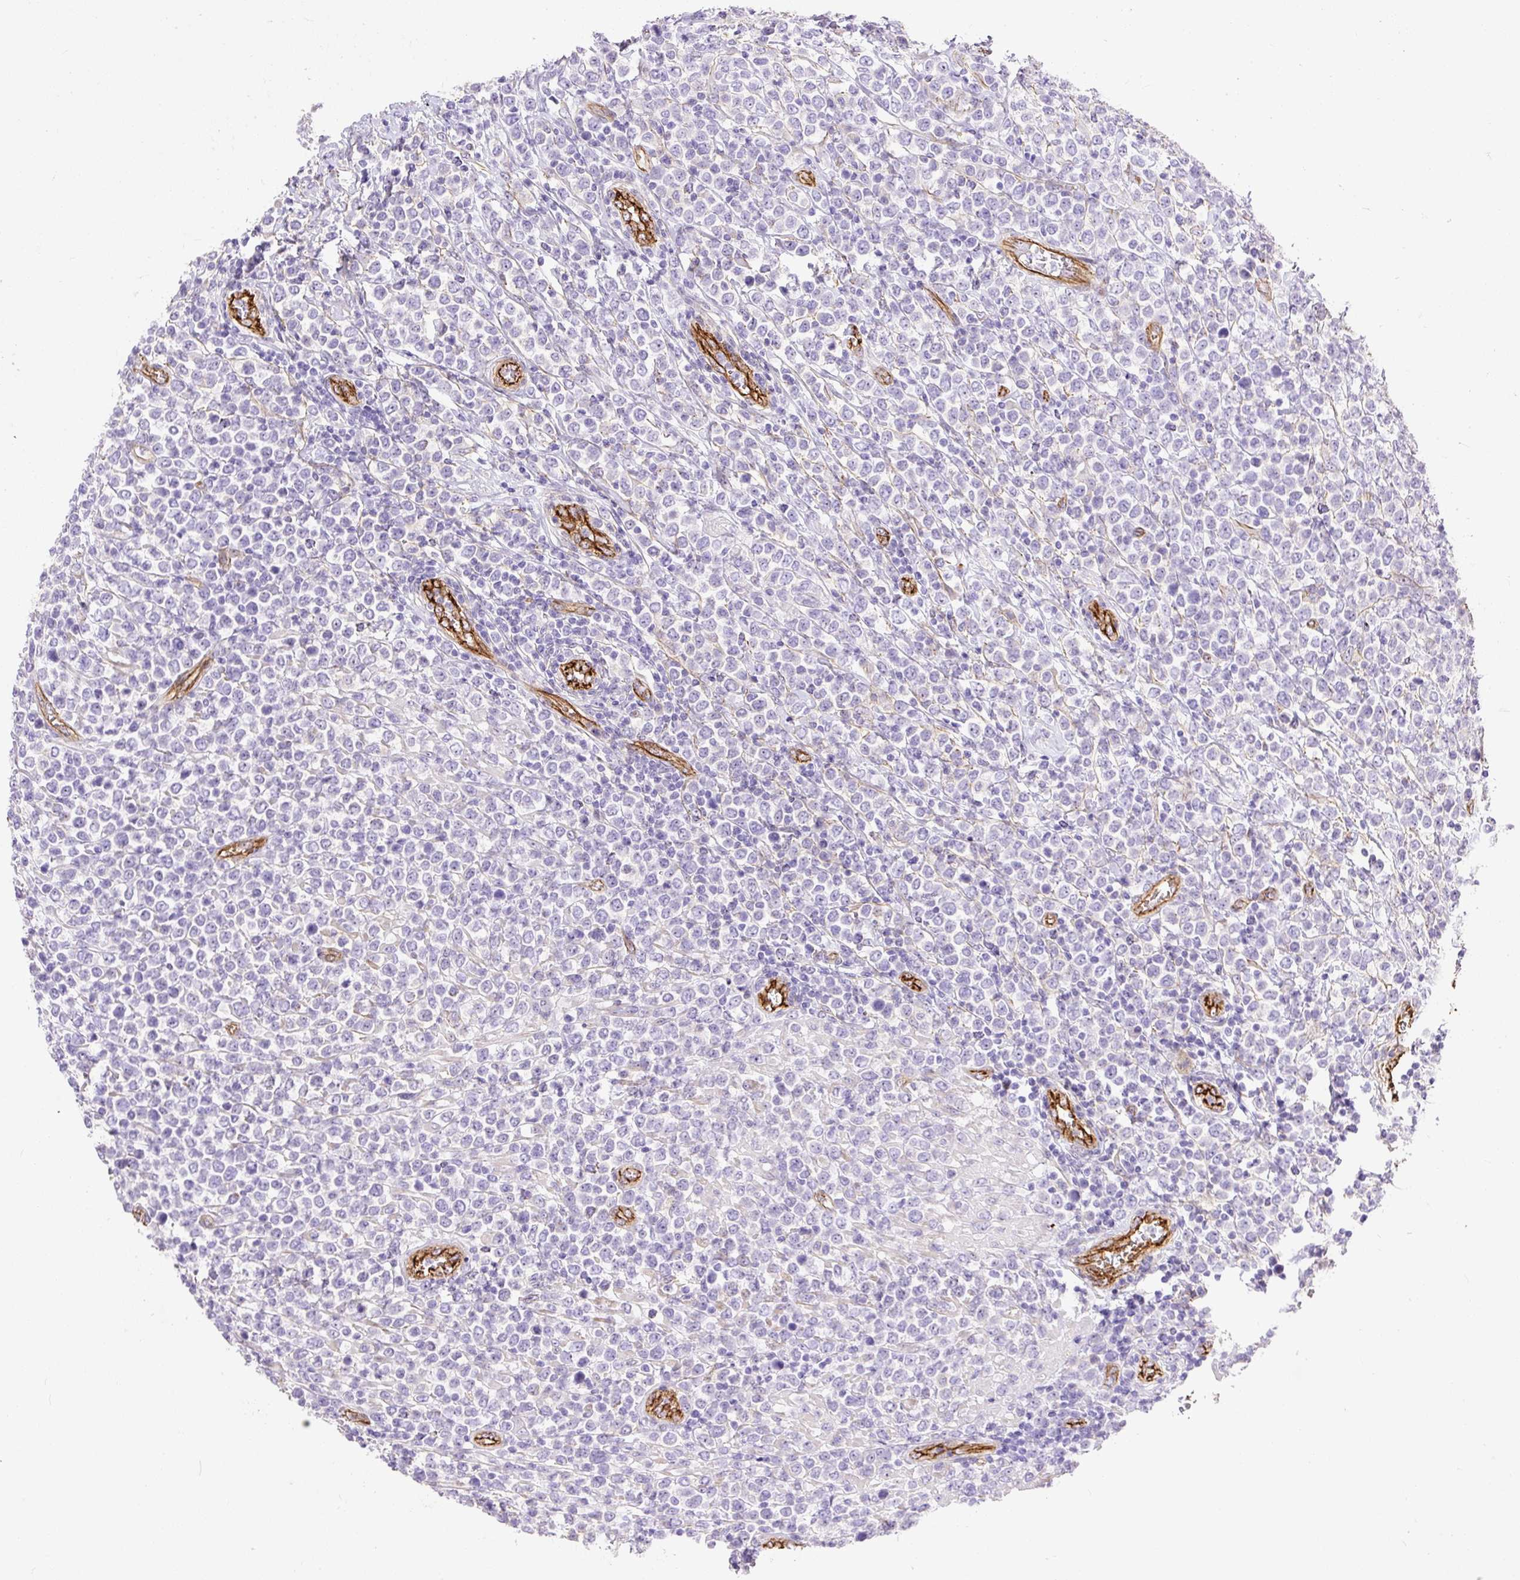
{"staining": {"intensity": "negative", "quantity": "none", "location": "none"}, "tissue": "lymphoma", "cell_type": "Tumor cells", "image_type": "cancer", "snomed": [{"axis": "morphology", "description": "Malignant lymphoma, non-Hodgkin's type, High grade"}, {"axis": "topography", "description": "Soft tissue"}], "caption": "IHC micrograph of human lymphoma stained for a protein (brown), which displays no positivity in tumor cells.", "gene": "MAGEB16", "patient": {"sex": "female", "age": 56}}